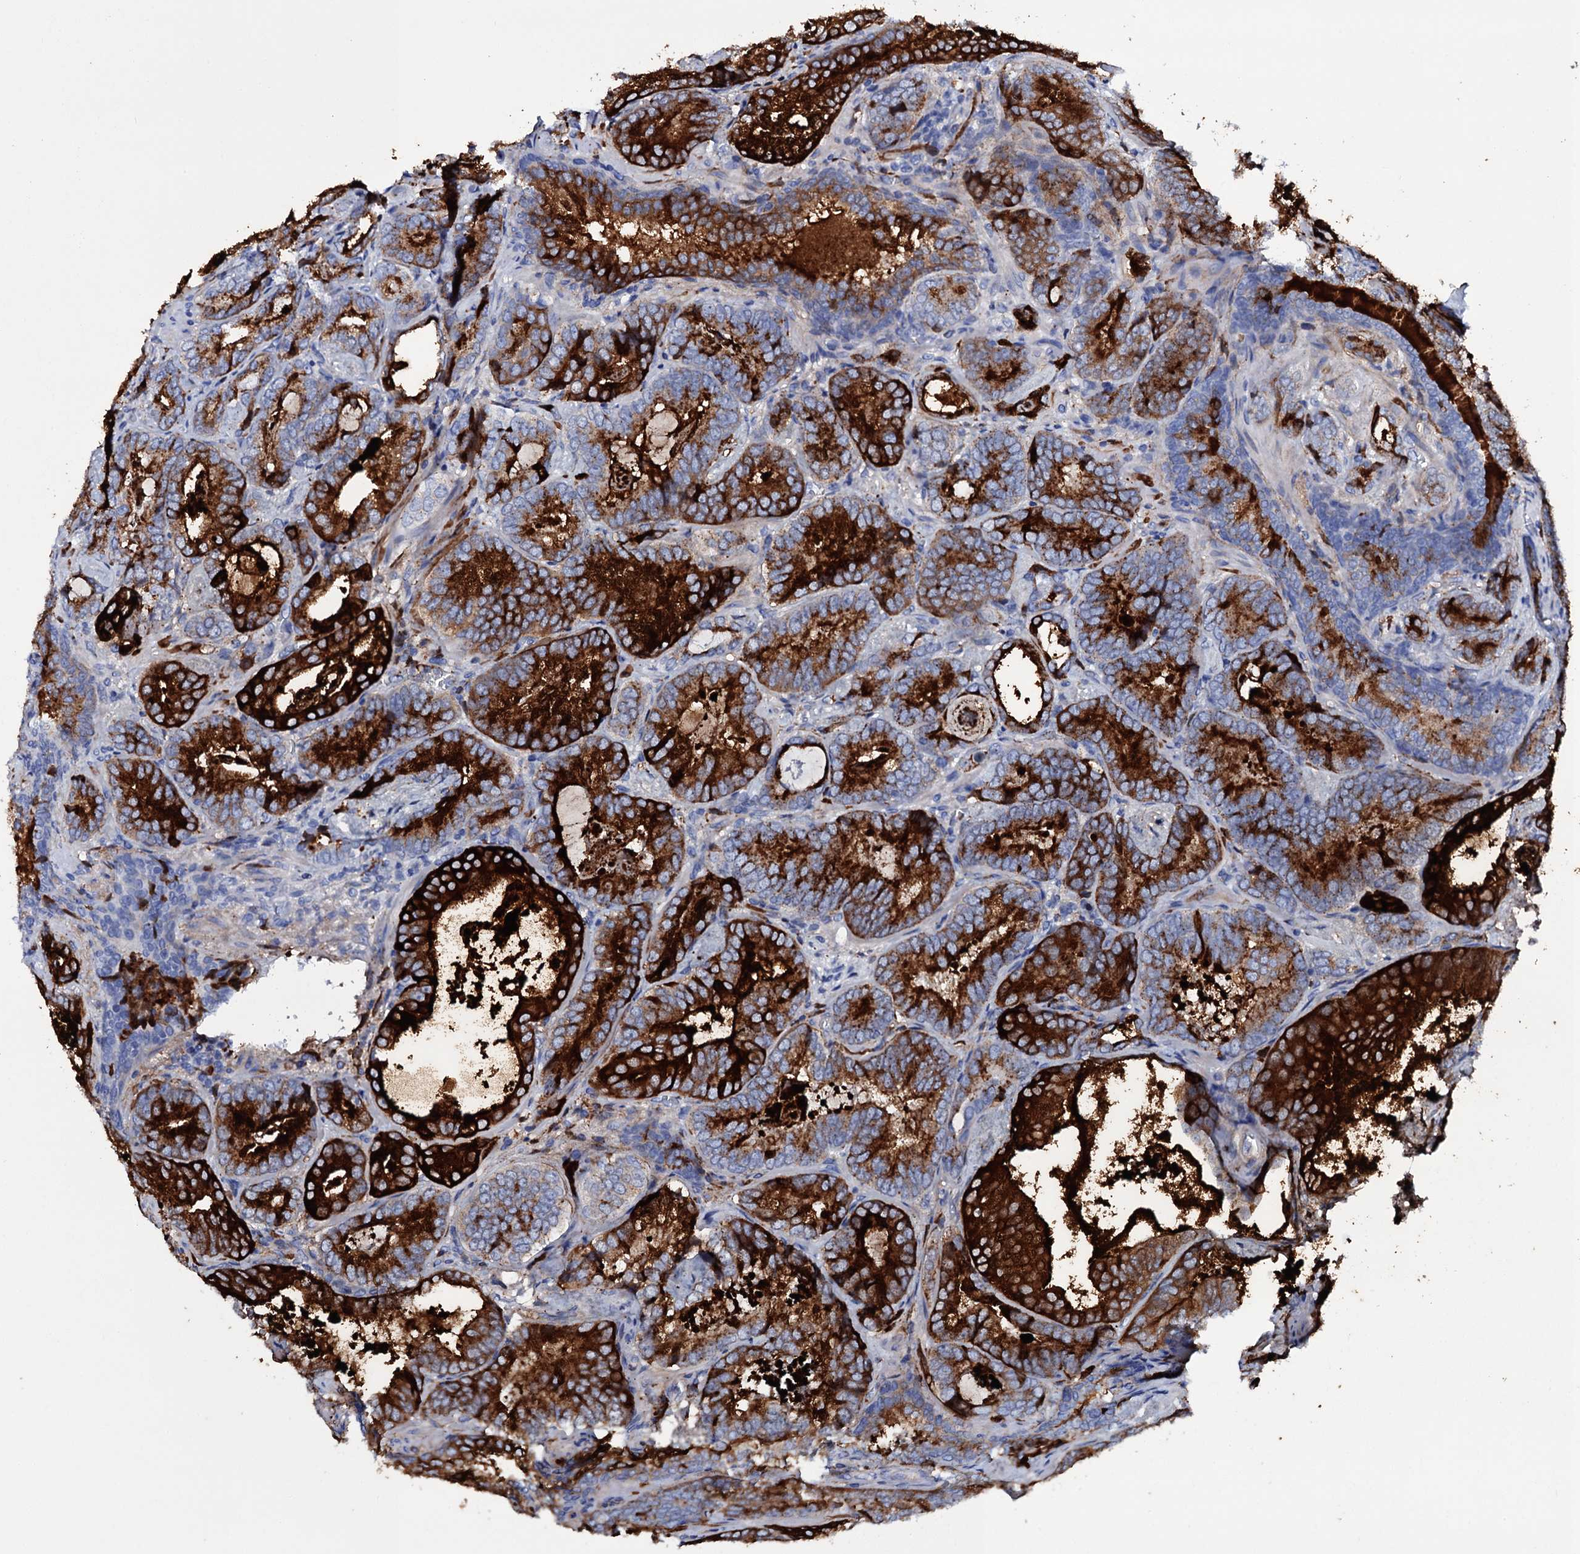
{"staining": {"intensity": "strong", "quantity": ">75%", "location": "cytoplasmic/membranous"}, "tissue": "prostate cancer", "cell_type": "Tumor cells", "image_type": "cancer", "snomed": [{"axis": "morphology", "description": "Adenocarcinoma, Low grade"}, {"axis": "topography", "description": "Prostate"}], "caption": "Brown immunohistochemical staining in prostate cancer shows strong cytoplasmic/membranous positivity in about >75% of tumor cells. The staining was performed using DAB (3,3'-diaminobenzidine), with brown indicating positive protein expression. Nuclei are stained blue with hematoxylin.", "gene": "ITPRID2", "patient": {"sex": "male", "age": 60}}